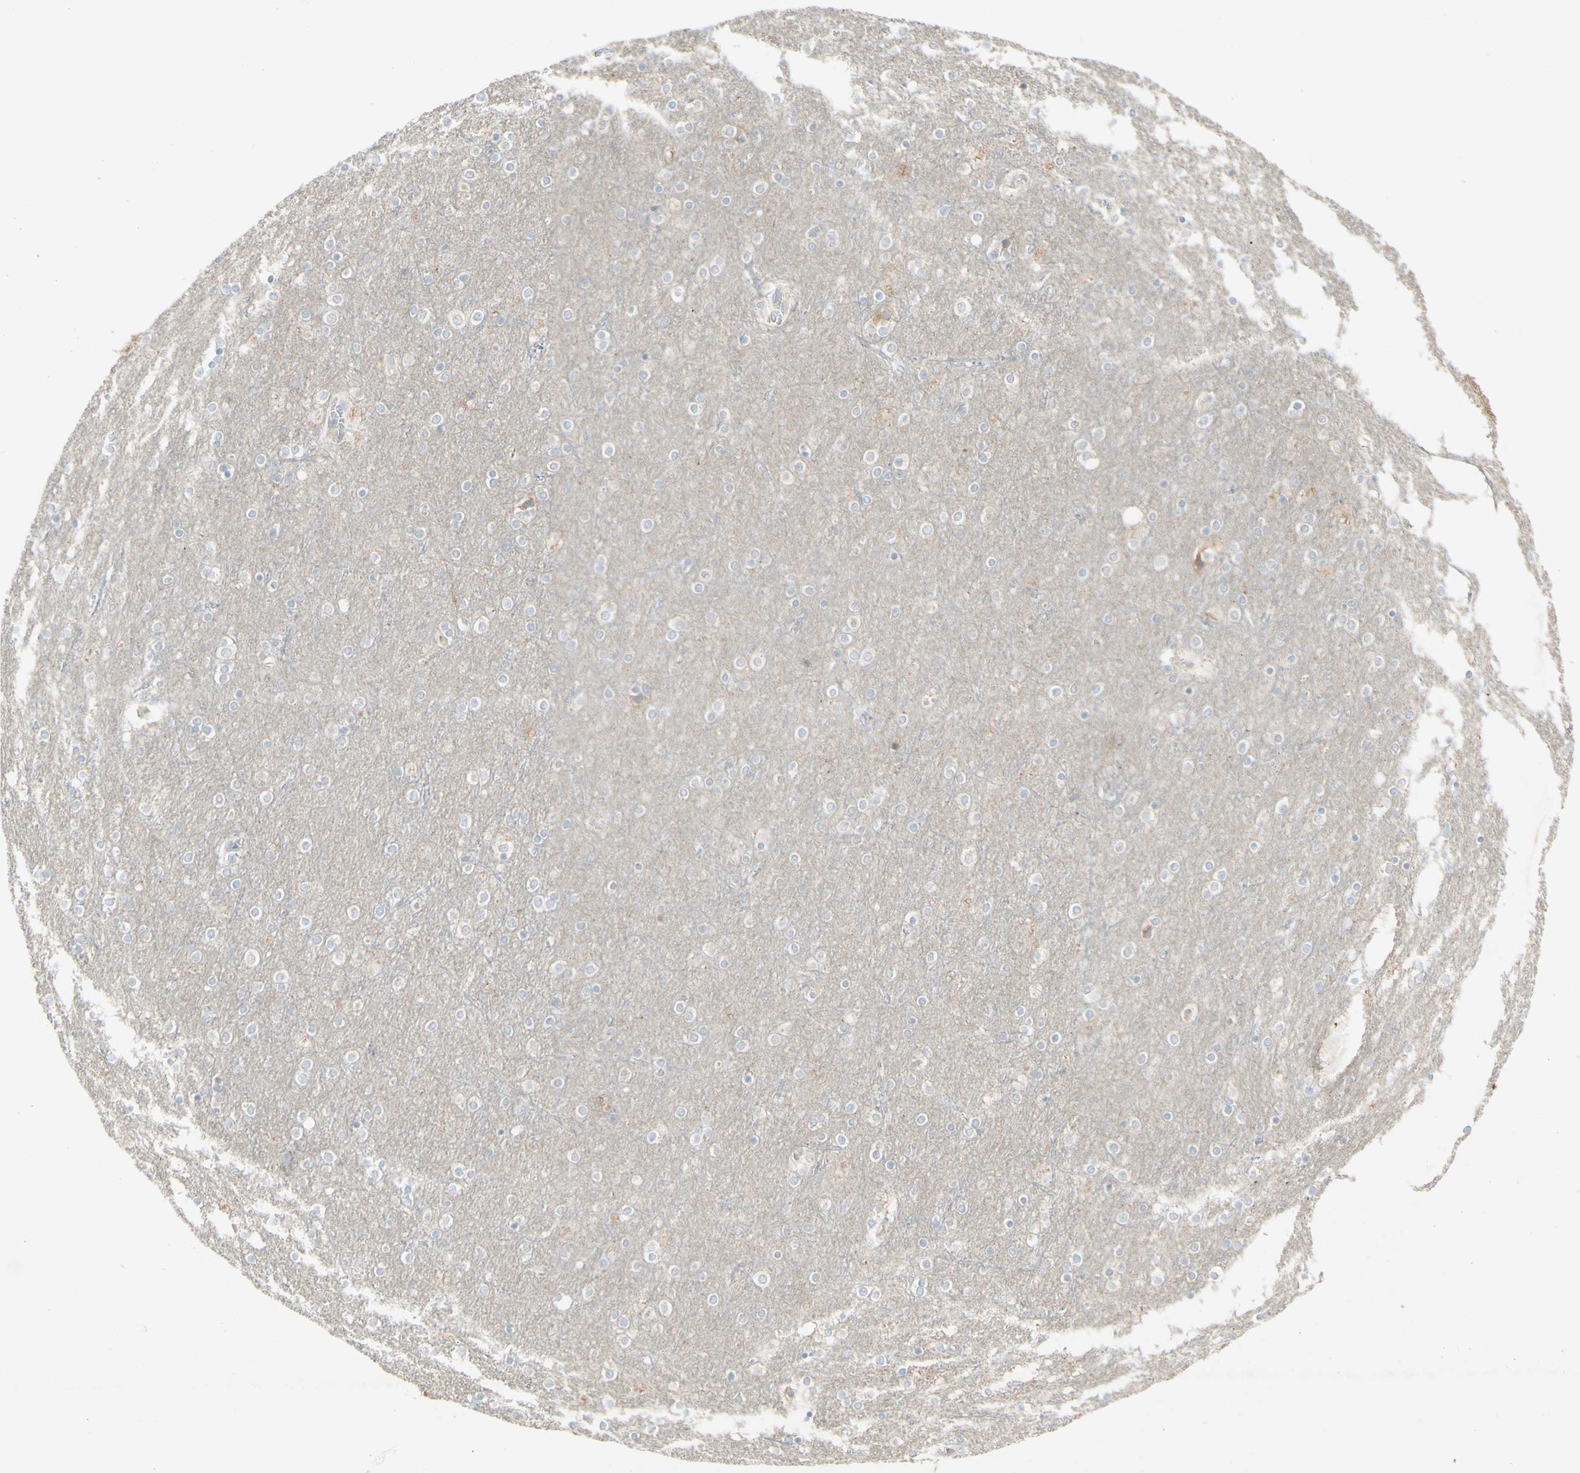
{"staining": {"intensity": "negative", "quantity": "none", "location": "none"}, "tissue": "cerebral cortex", "cell_type": "Endothelial cells", "image_type": "normal", "snomed": [{"axis": "morphology", "description": "Normal tissue, NOS"}, {"axis": "topography", "description": "Cerebral cortex"}], "caption": "Photomicrograph shows no significant protein expression in endothelial cells of benign cerebral cortex. Nuclei are stained in blue.", "gene": "ATP6V1B1", "patient": {"sex": "female", "age": 54}}